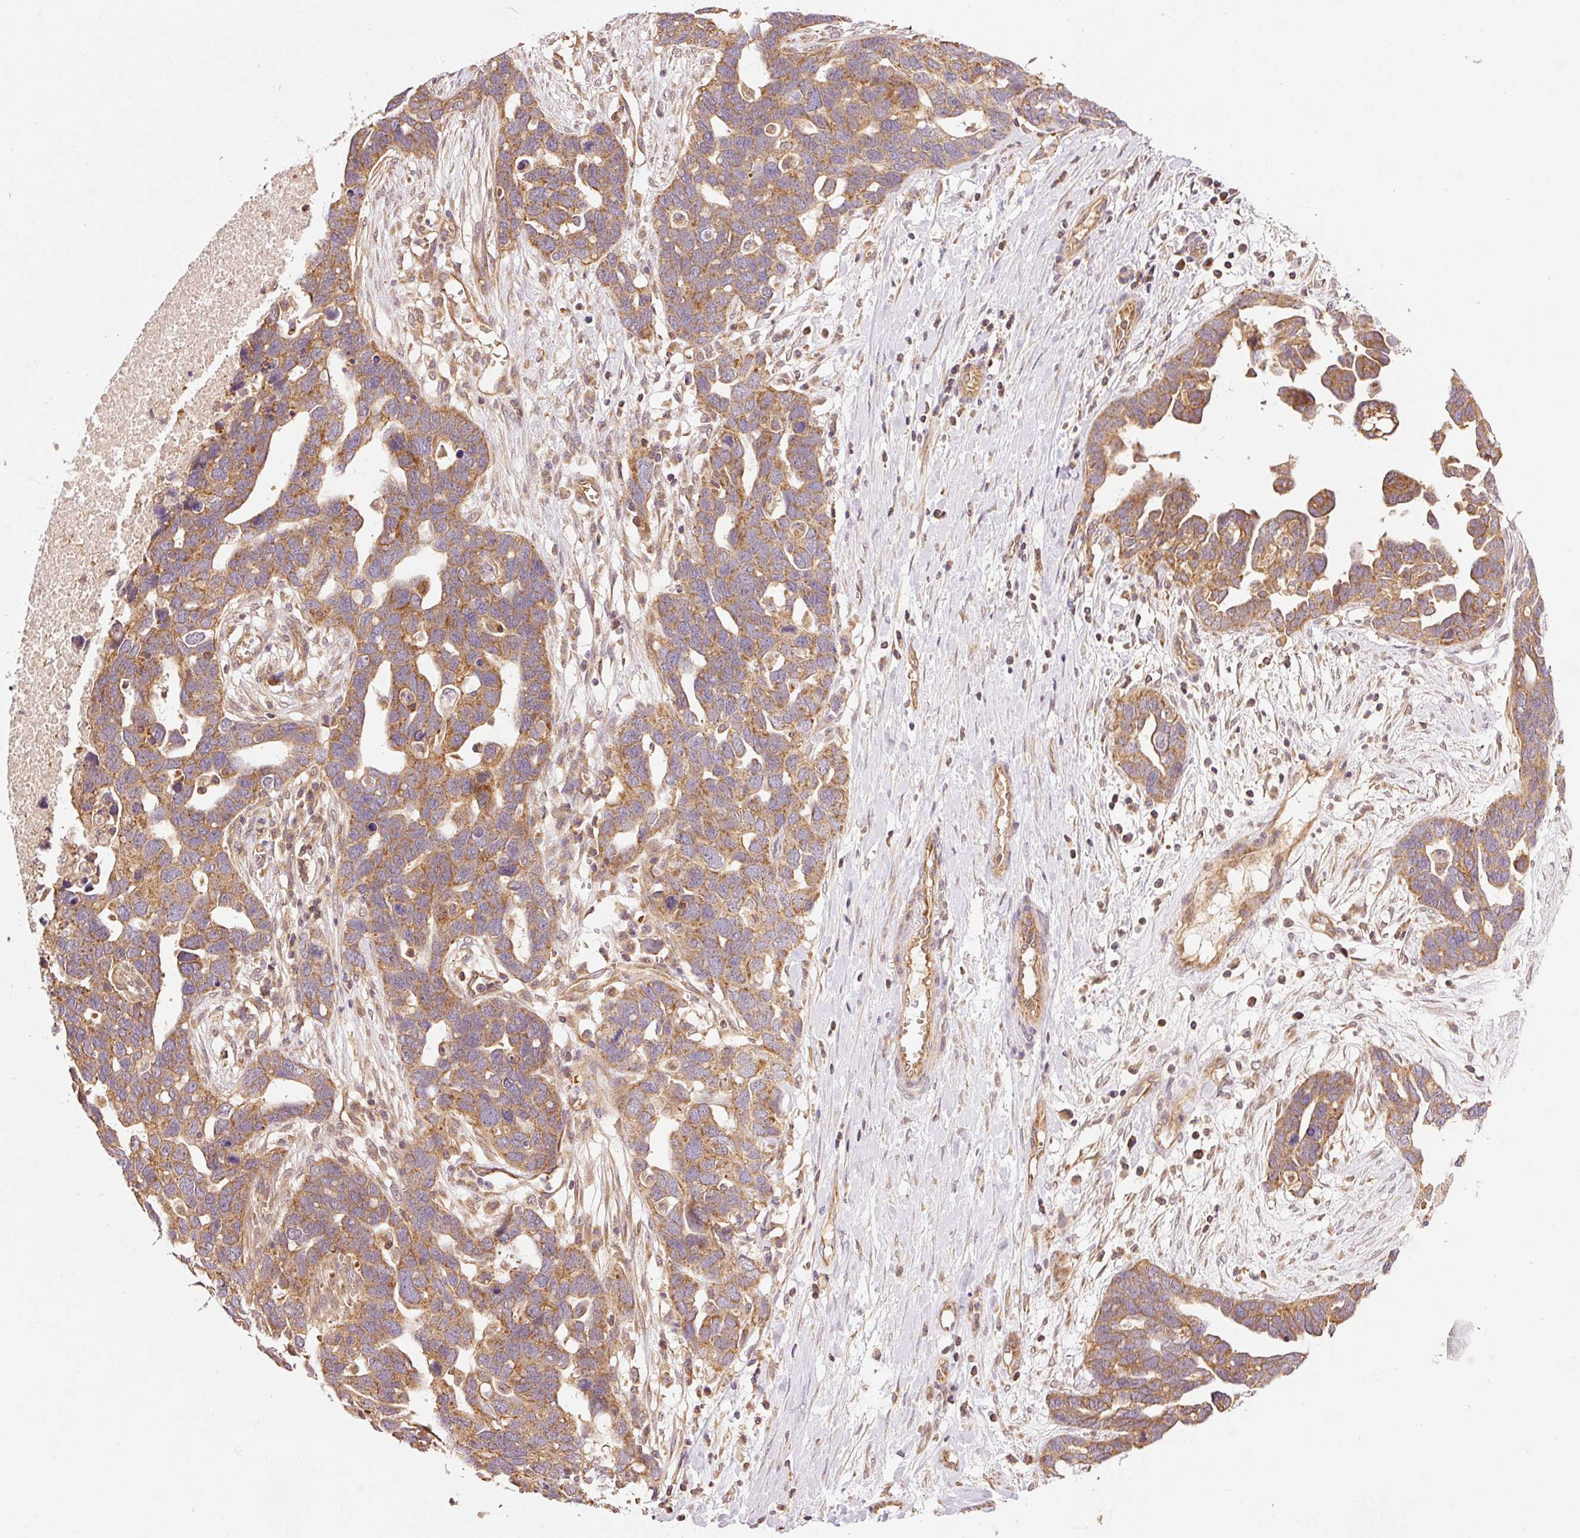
{"staining": {"intensity": "moderate", "quantity": ">75%", "location": "cytoplasmic/membranous"}, "tissue": "ovarian cancer", "cell_type": "Tumor cells", "image_type": "cancer", "snomed": [{"axis": "morphology", "description": "Cystadenocarcinoma, serous, NOS"}, {"axis": "topography", "description": "Ovary"}], "caption": "Approximately >75% of tumor cells in serous cystadenocarcinoma (ovarian) show moderate cytoplasmic/membranous protein staining as visualized by brown immunohistochemical staining.", "gene": "ADCY4", "patient": {"sex": "female", "age": 54}}